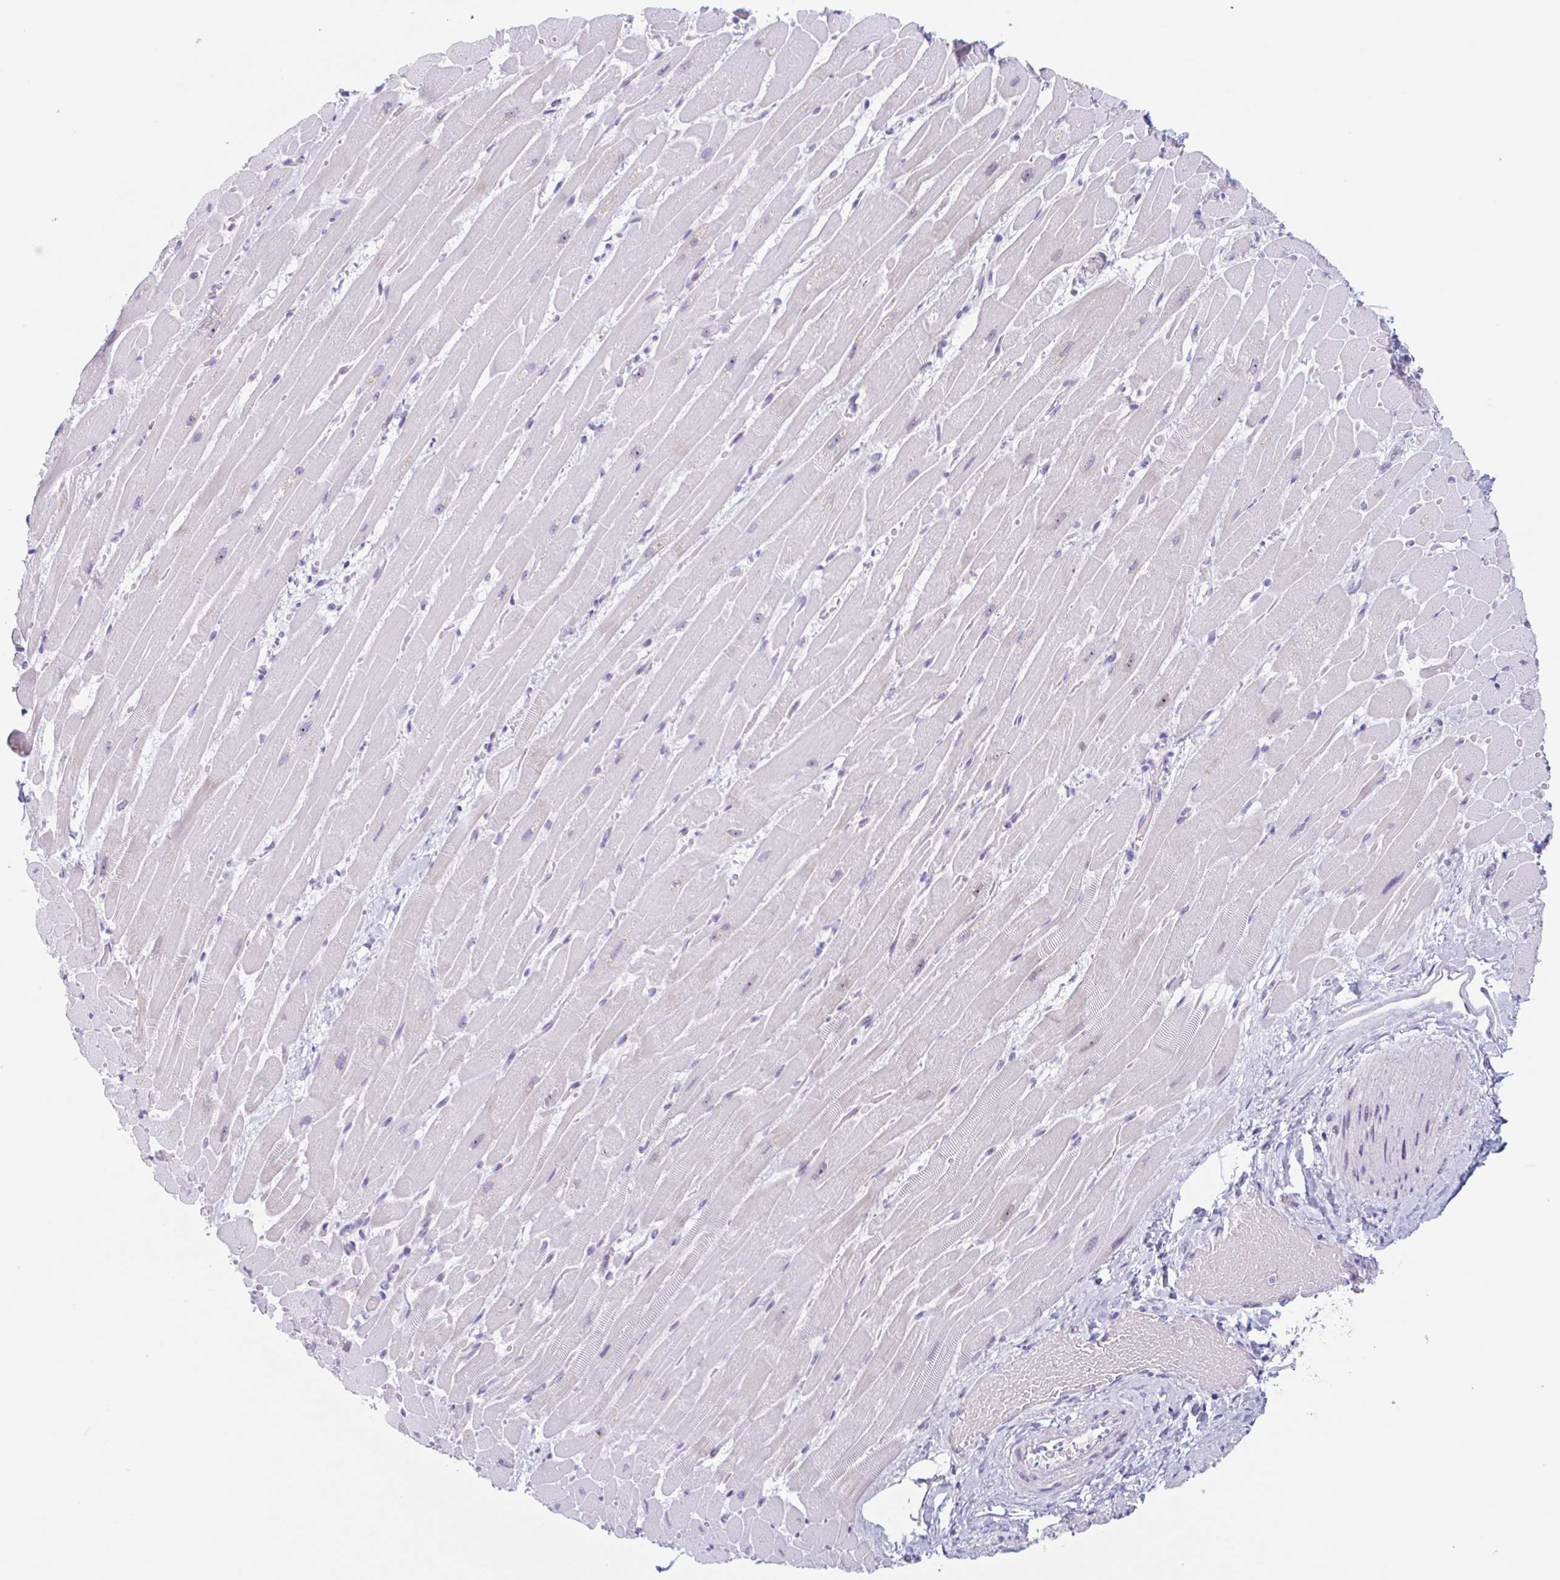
{"staining": {"intensity": "moderate", "quantity": "<25%", "location": "nuclear"}, "tissue": "heart muscle", "cell_type": "Cardiomyocytes", "image_type": "normal", "snomed": [{"axis": "morphology", "description": "Normal tissue, NOS"}, {"axis": "topography", "description": "Heart"}], "caption": "An IHC micrograph of benign tissue is shown. Protein staining in brown labels moderate nuclear positivity in heart muscle within cardiomyocytes.", "gene": "LENG9", "patient": {"sex": "male", "age": 37}}